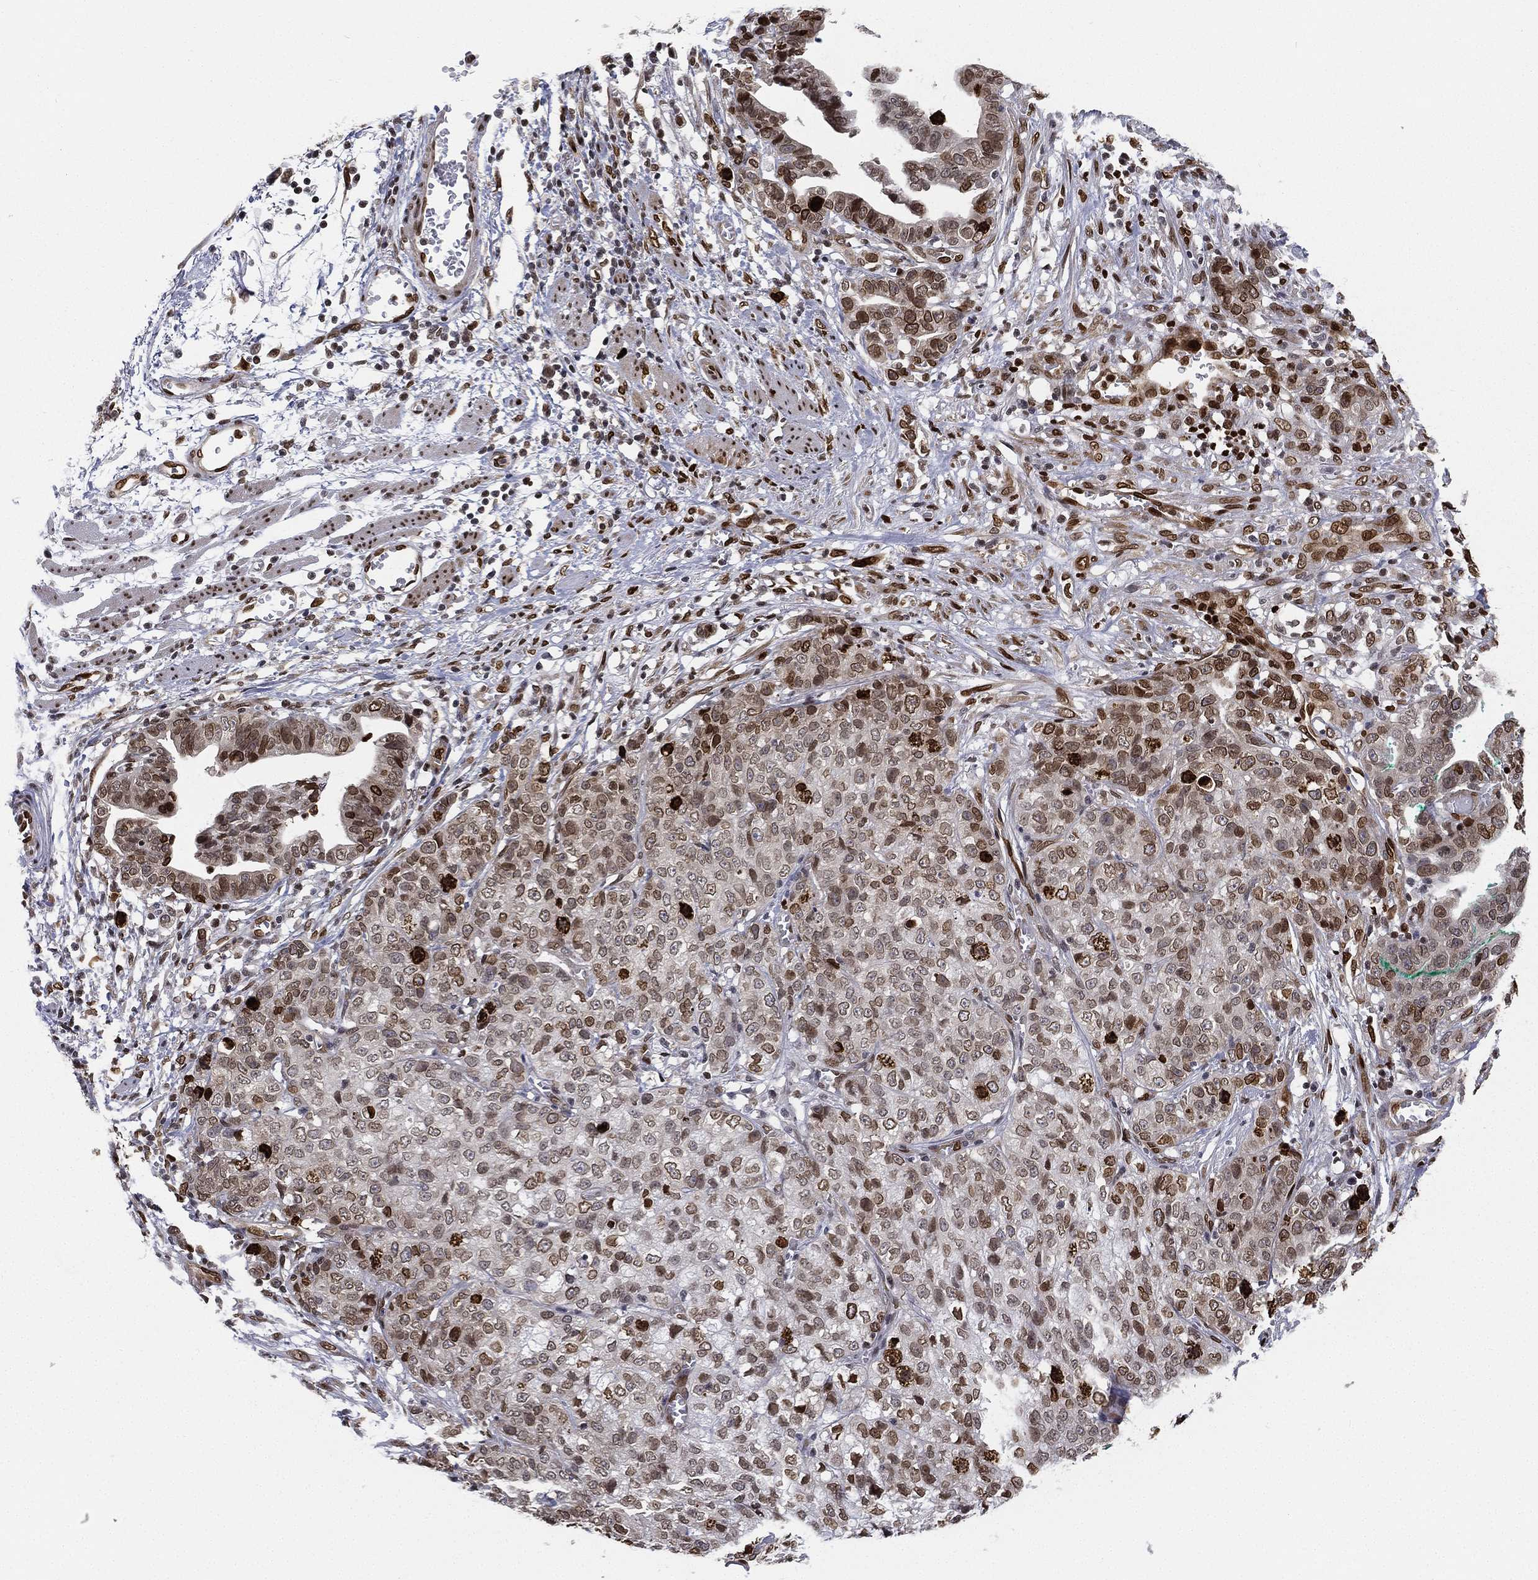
{"staining": {"intensity": "moderate", "quantity": "25%-75%", "location": "nuclear"}, "tissue": "stomach cancer", "cell_type": "Tumor cells", "image_type": "cancer", "snomed": [{"axis": "morphology", "description": "Adenocarcinoma, NOS"}, {"axis": "topography", "description": "Stomach, upper"}], "caption": "Stomach adenocarcinoma stained with a brown dye demonstrates moderate nuclear positive positivity in about 25%-75% of tumor cells.", "gene": "LMNB1", "patient": {"sex": "female", "age": 67}}